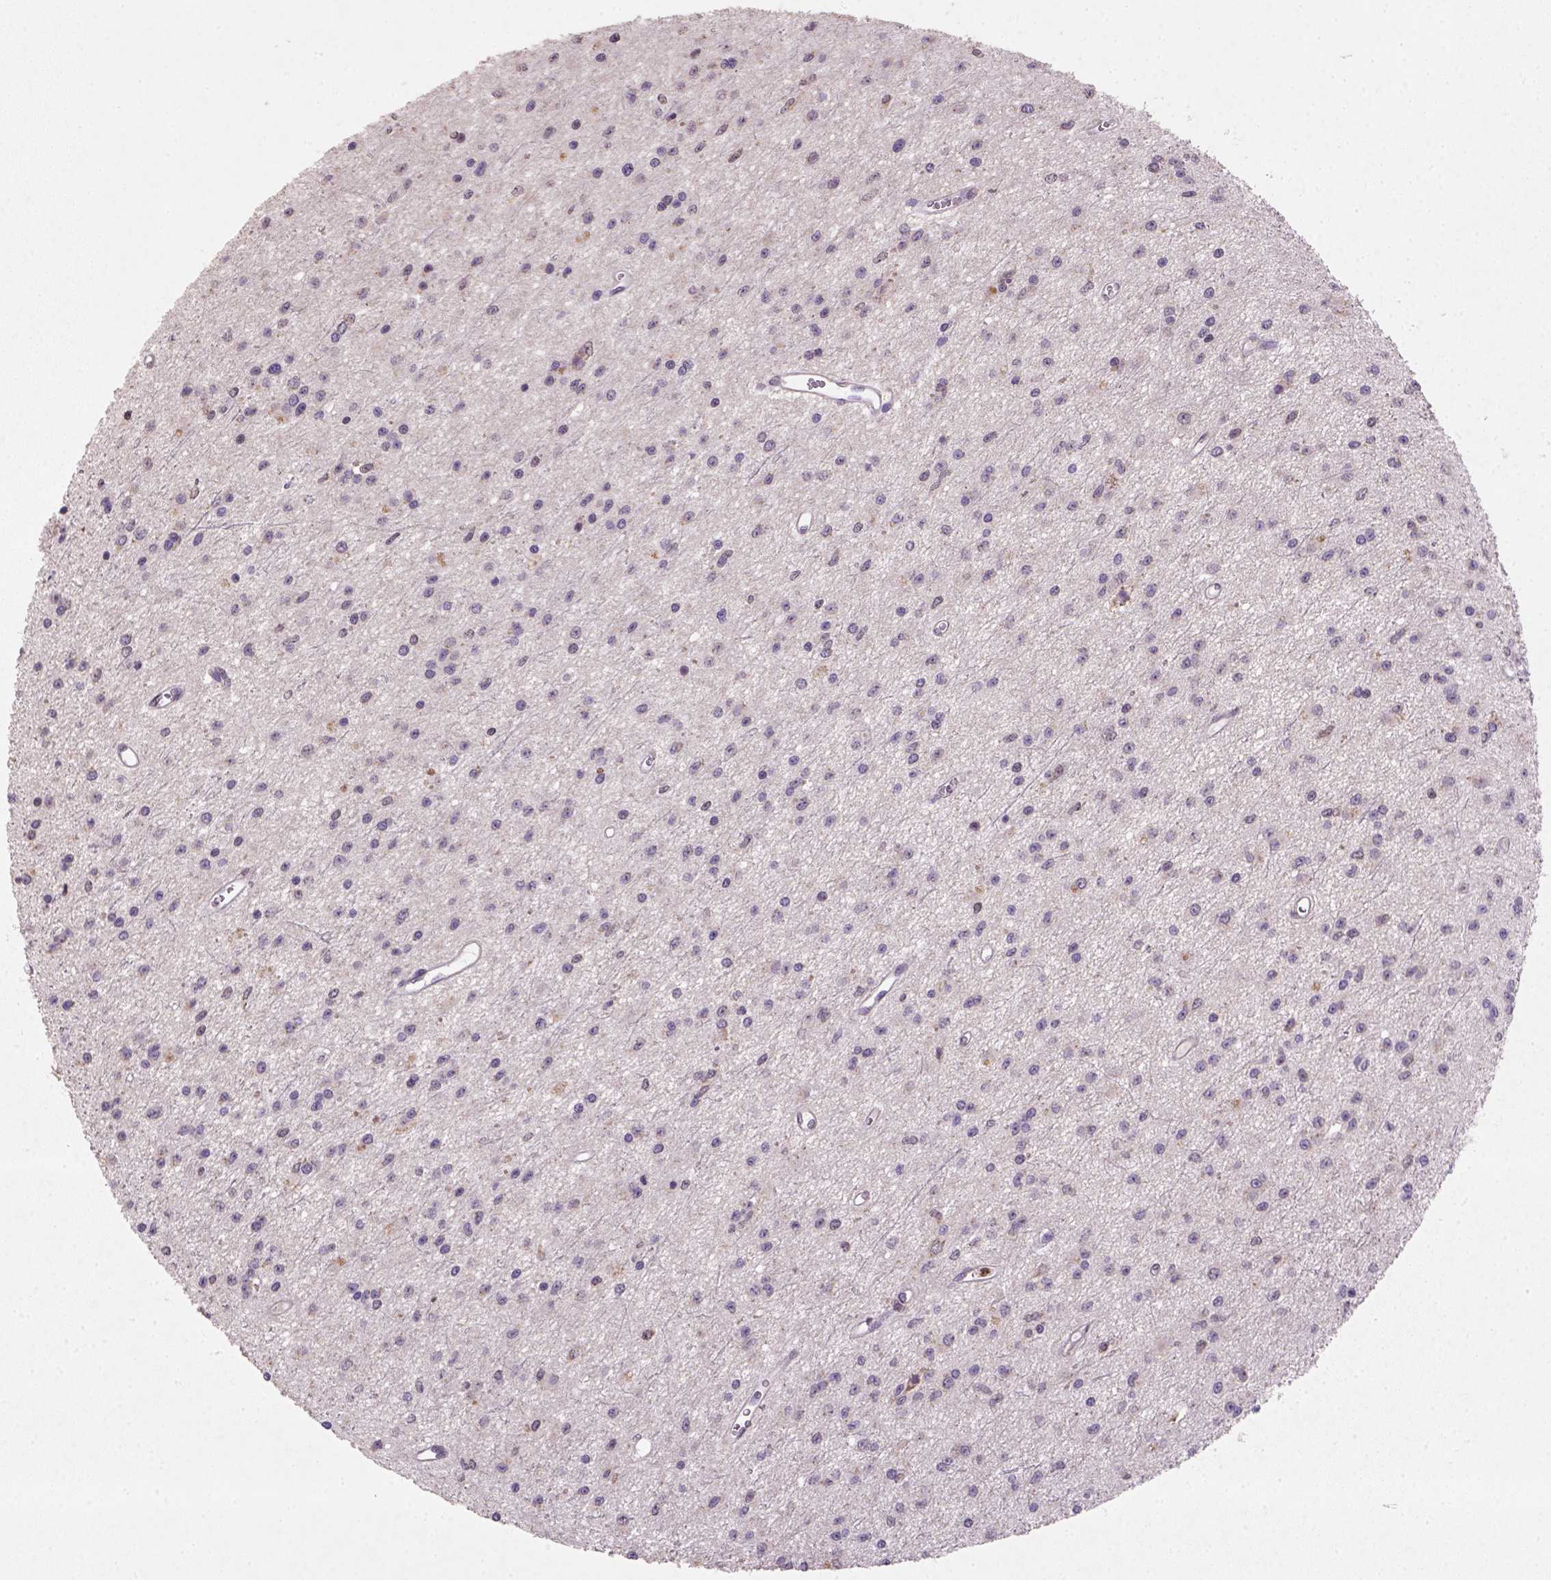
{"staining": {"intensity": "negative", "quantity": "none", "location": "none"}, "tissue": "glioma", "cell_type": "Tumor cells", "image_type": "cancer", "snomed": [{"axis": "morphology", "description": "Glioma, malignant, Low grade"}, {"axis": "topography", "description": "Brain"}], "caption": "Human malignant low-grade glioma stained for a protein using immunohistochemistry (IHC) shows no expression in tumor cells.", "gene": "NUDT3", "patient": {"sex": "female", "age": 45}}